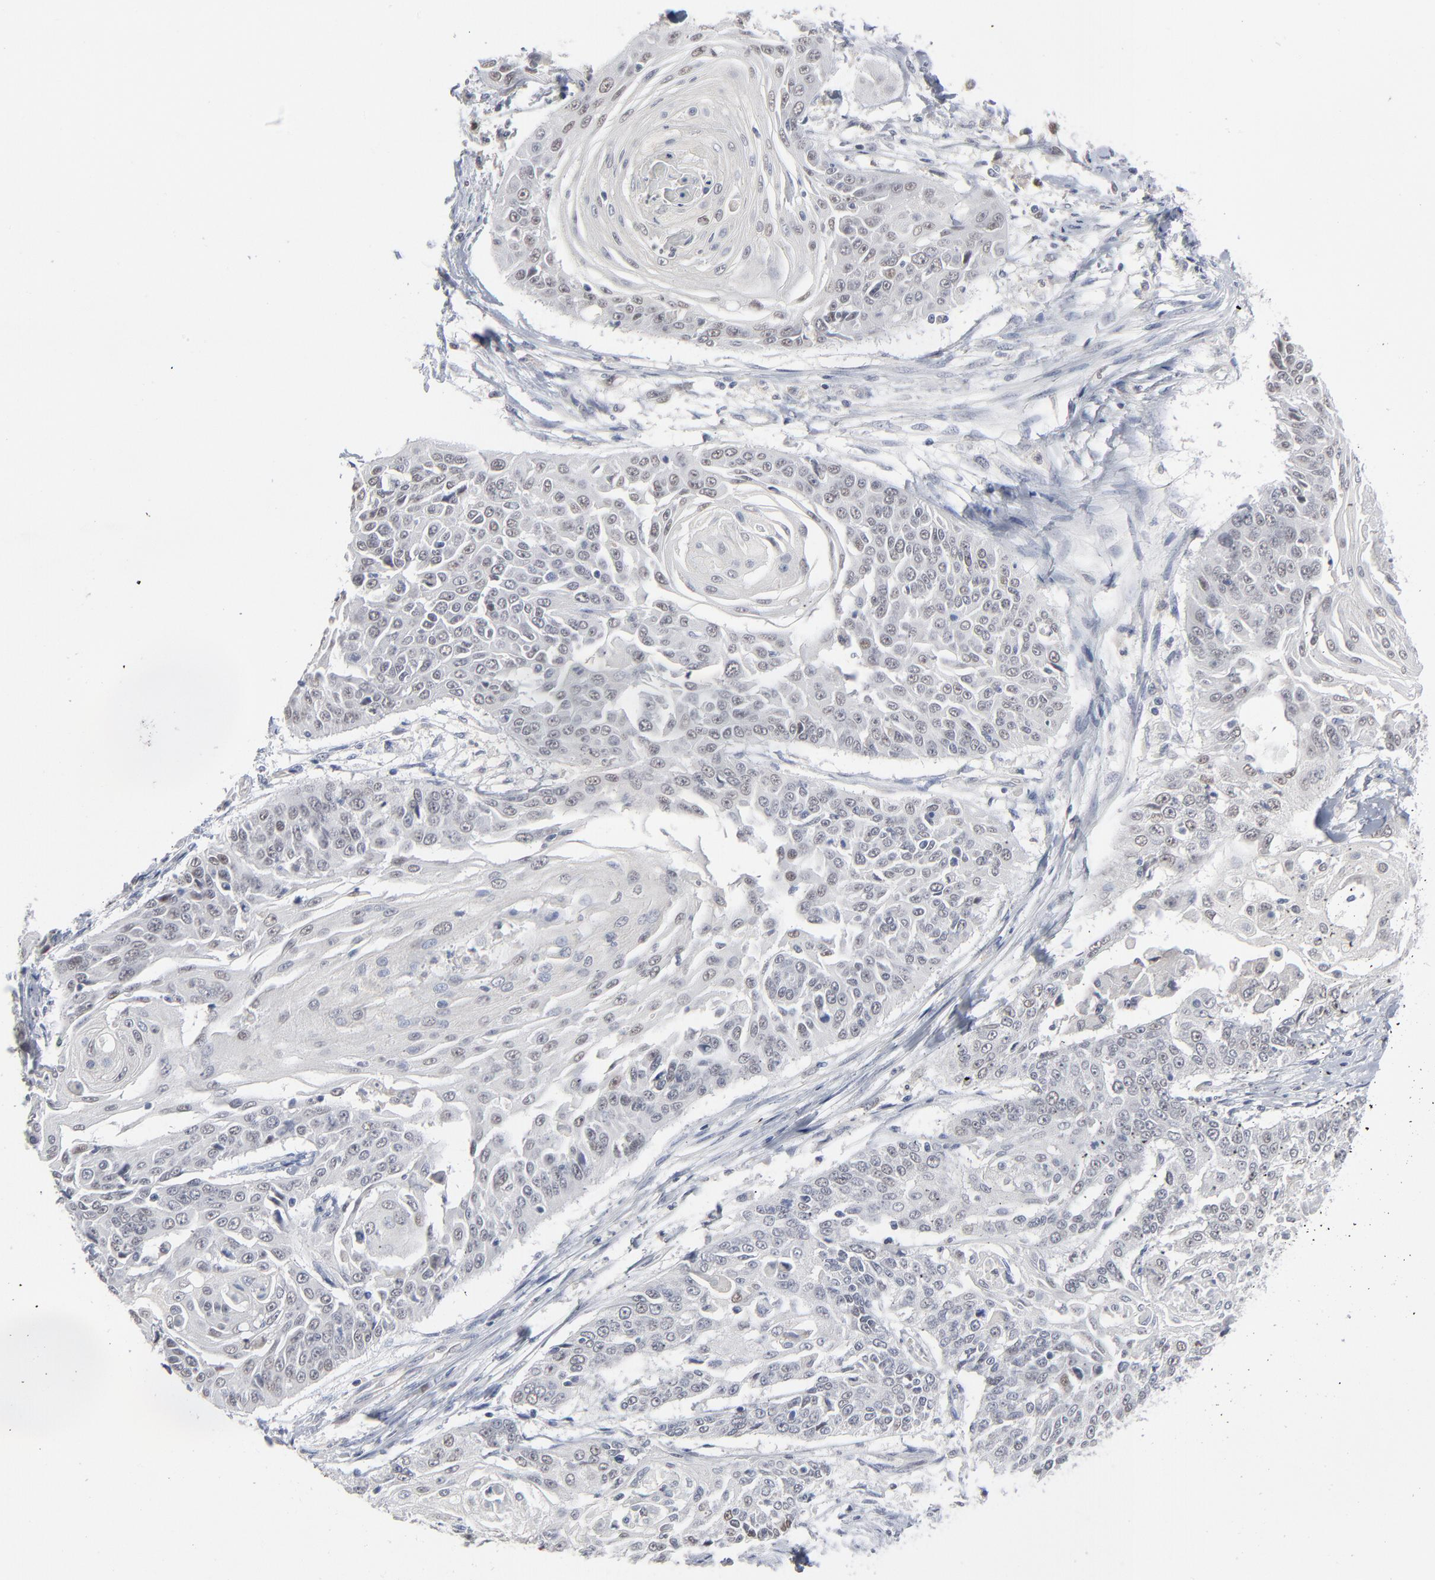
{"staining": {"intensity": "negative", "quantity": "none", "location": "none"}, "tissue": "cervical cancer", "cell_type": "Tumor cells", "image_type": "cancer", "snomed": [{"axis": "morphology", "description": "Squamous cell carcinoma, NOS"}, {"axis": "topography", "description": "Cervix"}], "caption": "A high-resolution micrograph shows immunohistochemistry staining of cervical cancer, which demonstrates no significant staining in tumor cells. (DAB (3,3'-diaminobenzidine) immunohistochemistry with hematoxylin counter stain).", "gene": "FOXN2", "patient": {"sex": "female", "age": 64}}